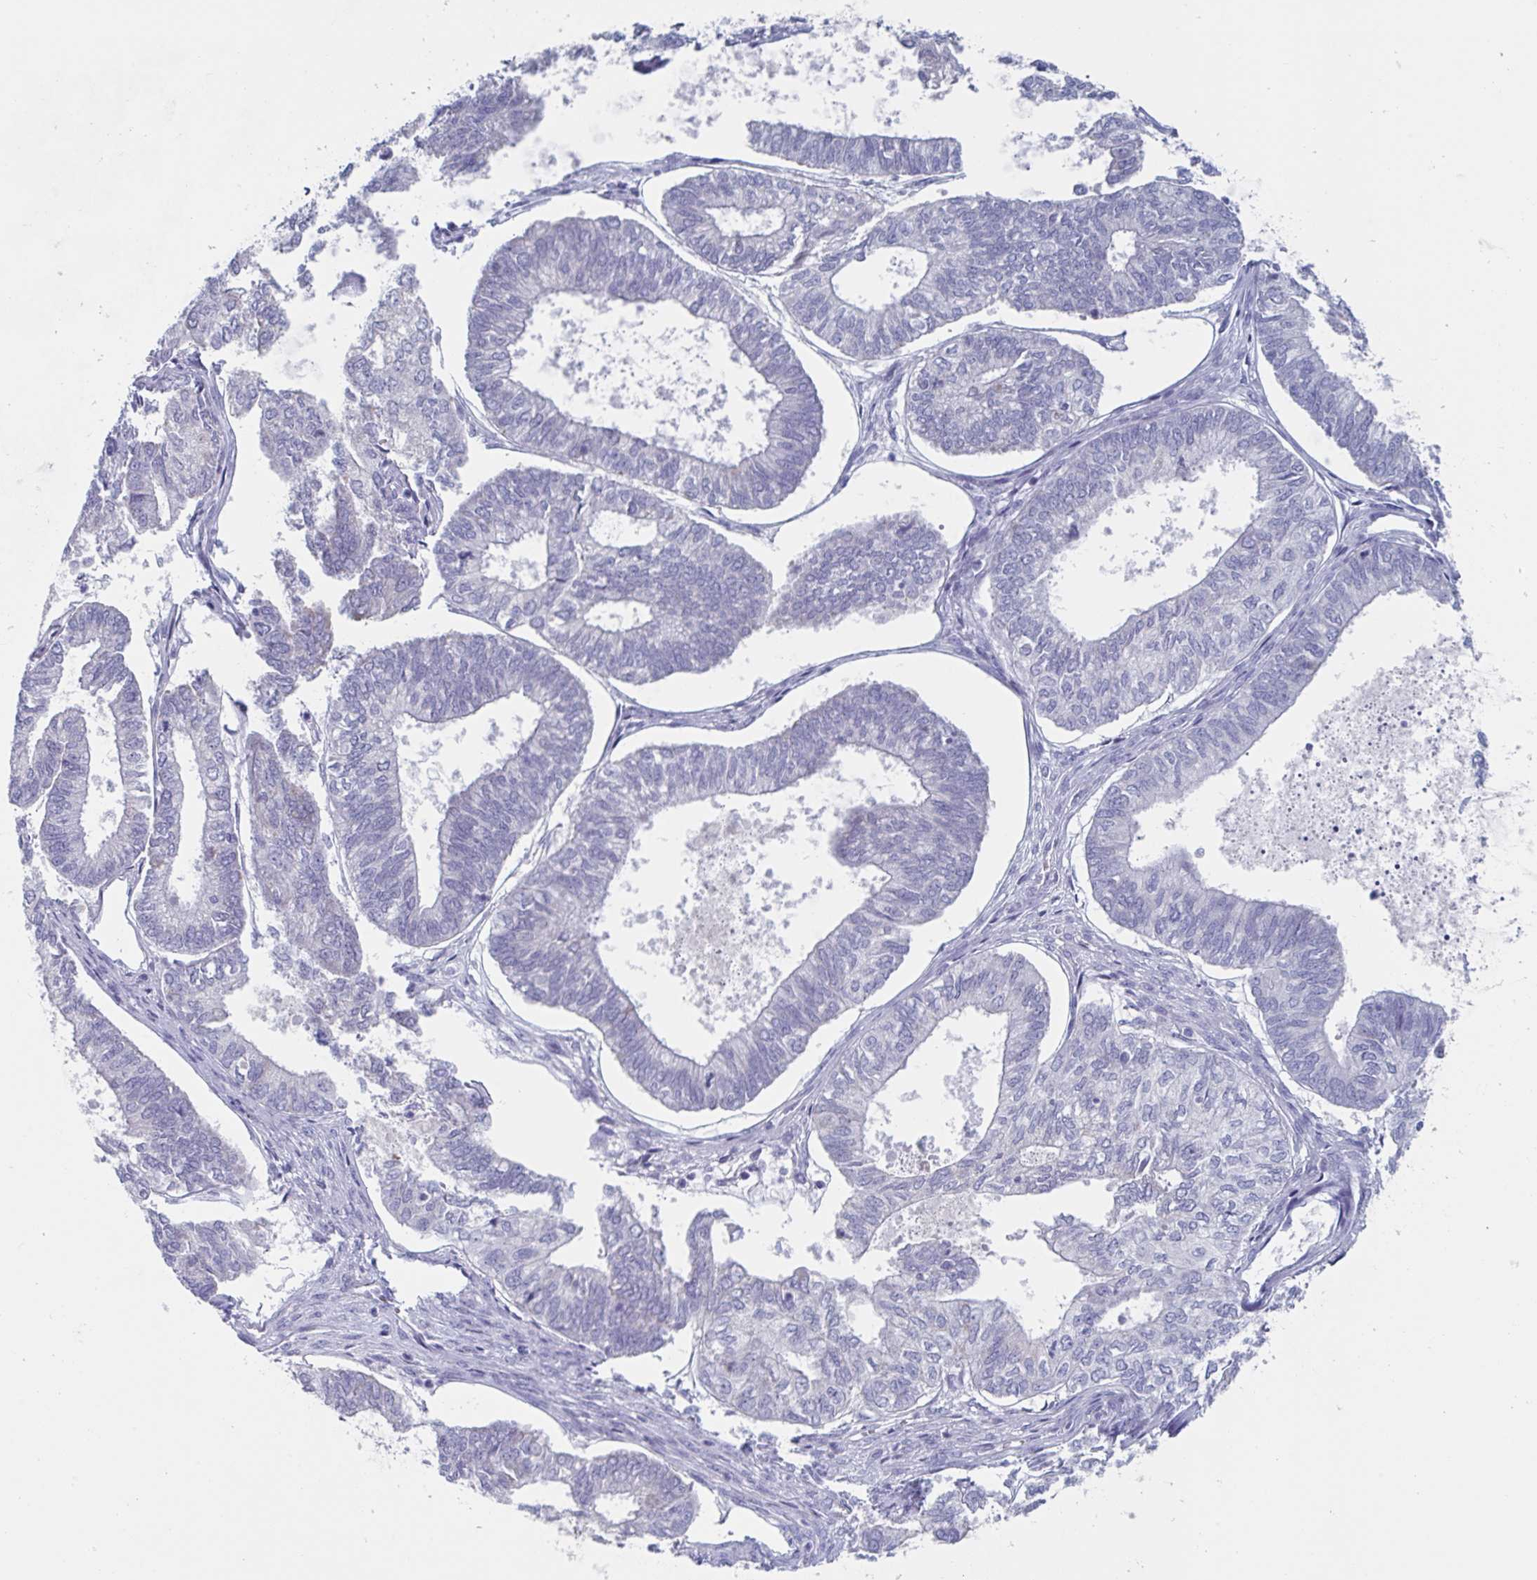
{"staining": {"intensity": "negative", "quantity": "none", "location": "none"}, "tissue": "ovarian cancer", "cell_type": "Tumor cells", "image_type": "cancer", "snomed": [{"axis": "morphology", "description": "Carcinoma, endometroid"}, {"axis": "topography", "description": "Ovary"}], "caption": "Photomicrograph shows no protein staining in tumor cells of ovarian cancer tissue.", "gene": "NDUFC2", "patient": {"sex": "female", "age": 64}}